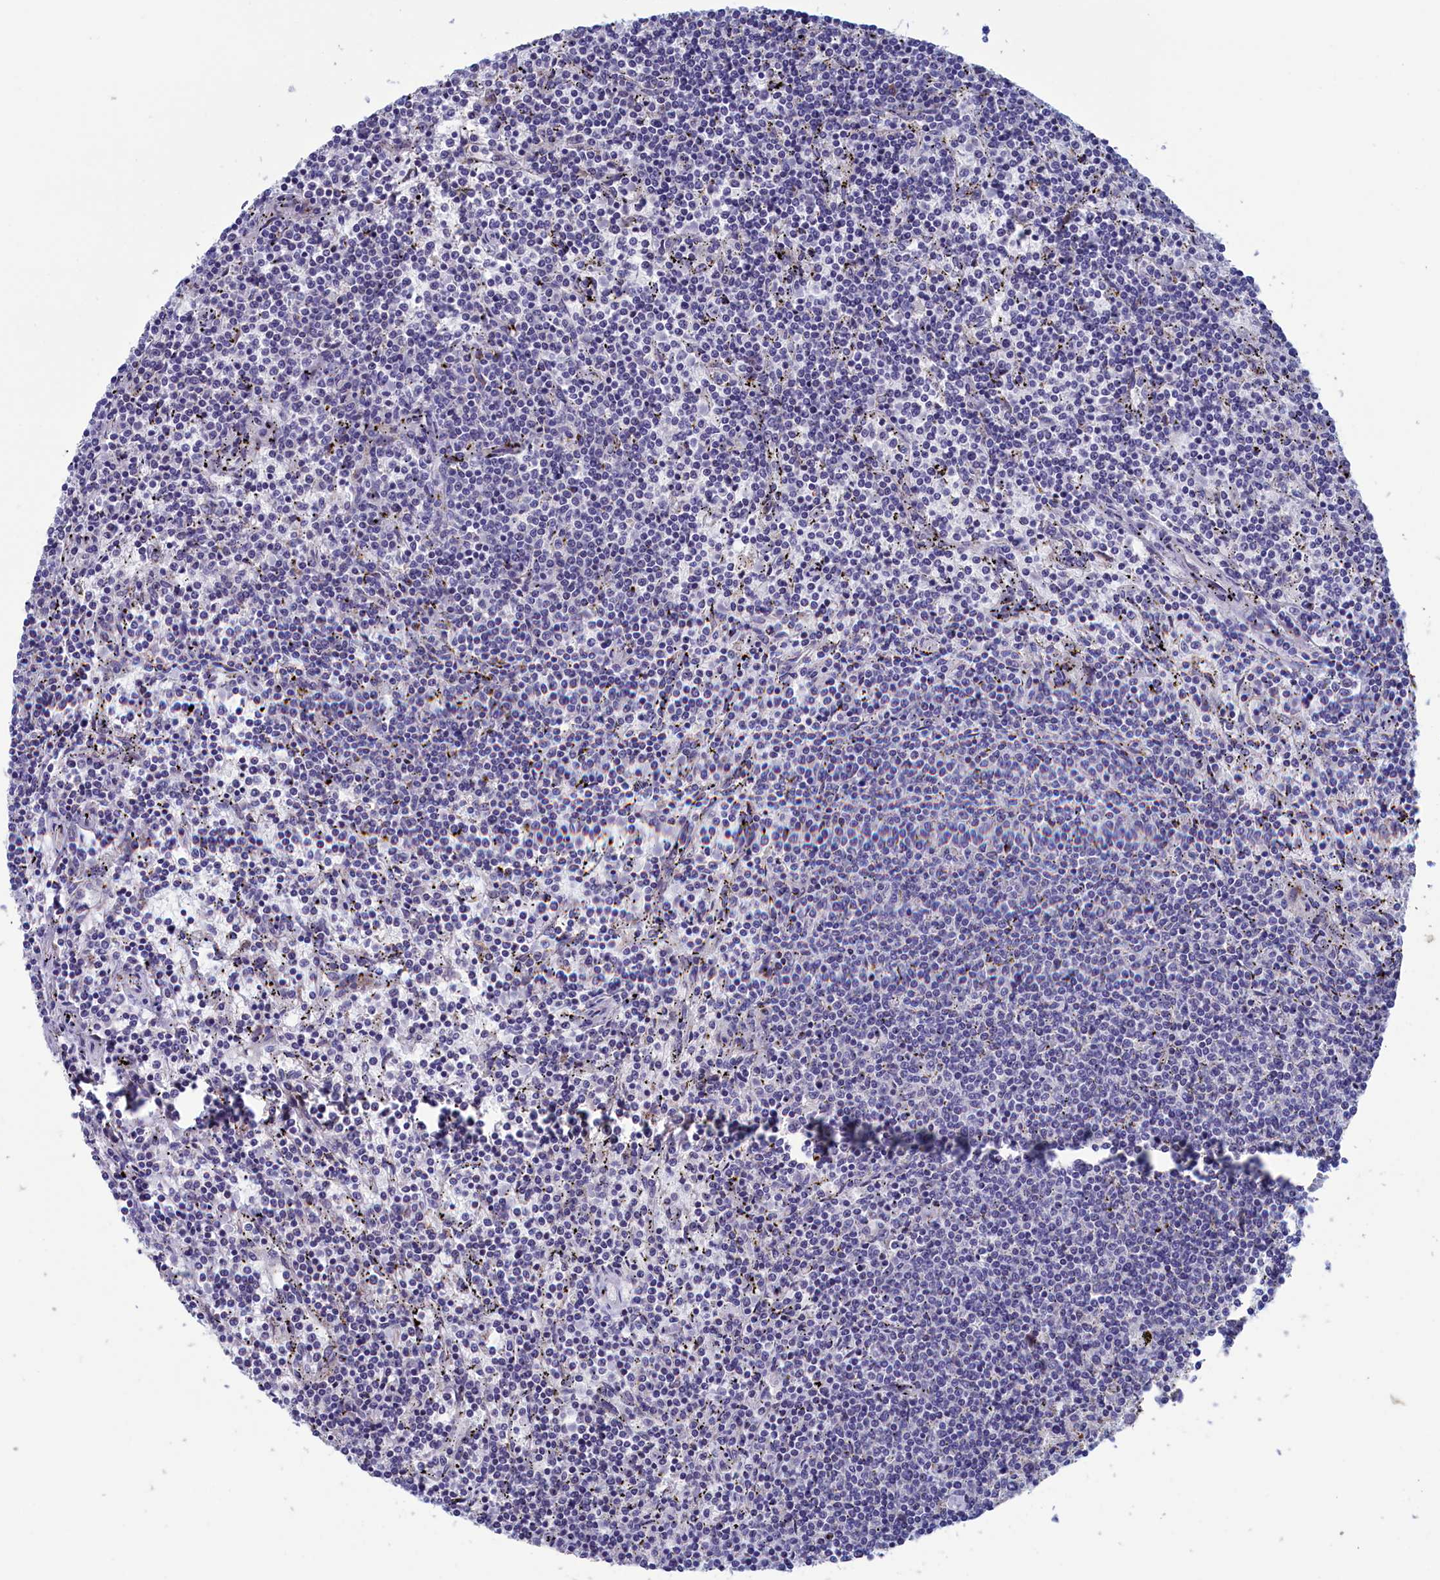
{"staining": {"intensity": "negative", "quantity": "none", "location": "none"}, "tissue": "lymphoma", "cell_type": "Tumor cells", "image_type": "cancer", "snomed": [{"axis": "morphology", "description": "Malignant lymphoma, non-Hodgkin's type, Low grade"}, {"axis": "topography", "description": "Spleen"}], "caption": "A high-resolution micrograph shows immunohistochemistry (IHC) staining of malignant lymphoma, non-Hodgkin's type (low-grade), which reveals no significant positivity in tumor cells. (Stains: DAB immunohistochemistry with hematoxylin counter stain, Microscopy: brightfield microscopy at high magnification).", "gene": "NIBAN3", "patient": {"sex": "female", "age": 50}}